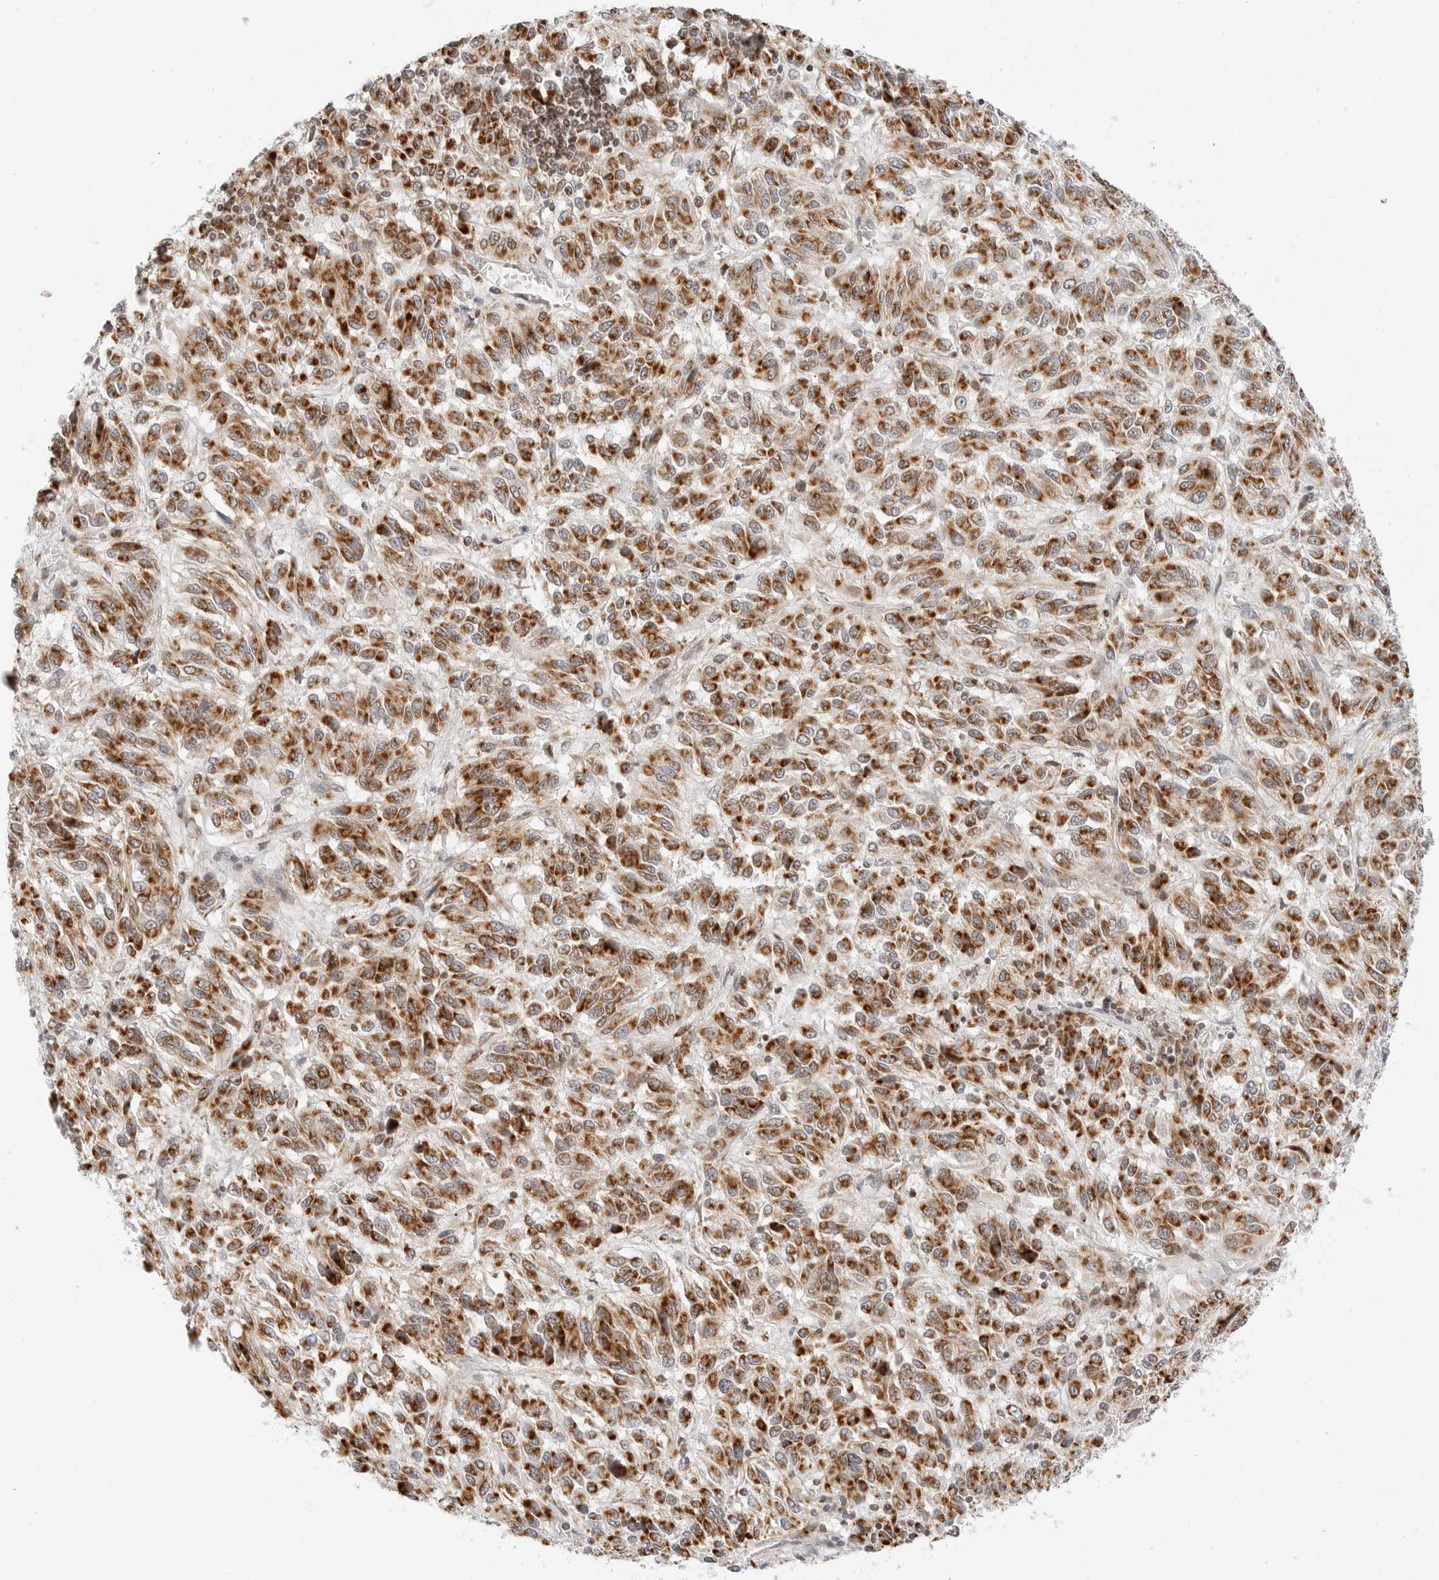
{"staining": {"intensity": "strong", "quantity": ">75%", "location": "cytoplasmic/membranous"}, "tissue": "melanoma", "cell_type": "Tumor cells", "image_type": "cancer", "snomed": [{"axis": "morphology", "description": "Malignant melanoma, Metastatic site"}, {"axis": "topography", "description": "Lung"}], "caption": "A high-resolution histopathology image shows immunohistochemistry (IHC) staining of melanoma, which shows strong cytoplasmic/membranous expression in approximately >75% of tumor cells. Immunohistochemistry (ihc) stains the protein of interest in brown and the nuclei are stained blue.", "gene": "DYRK4", "patient": {"sex": "male", "age": 64}}